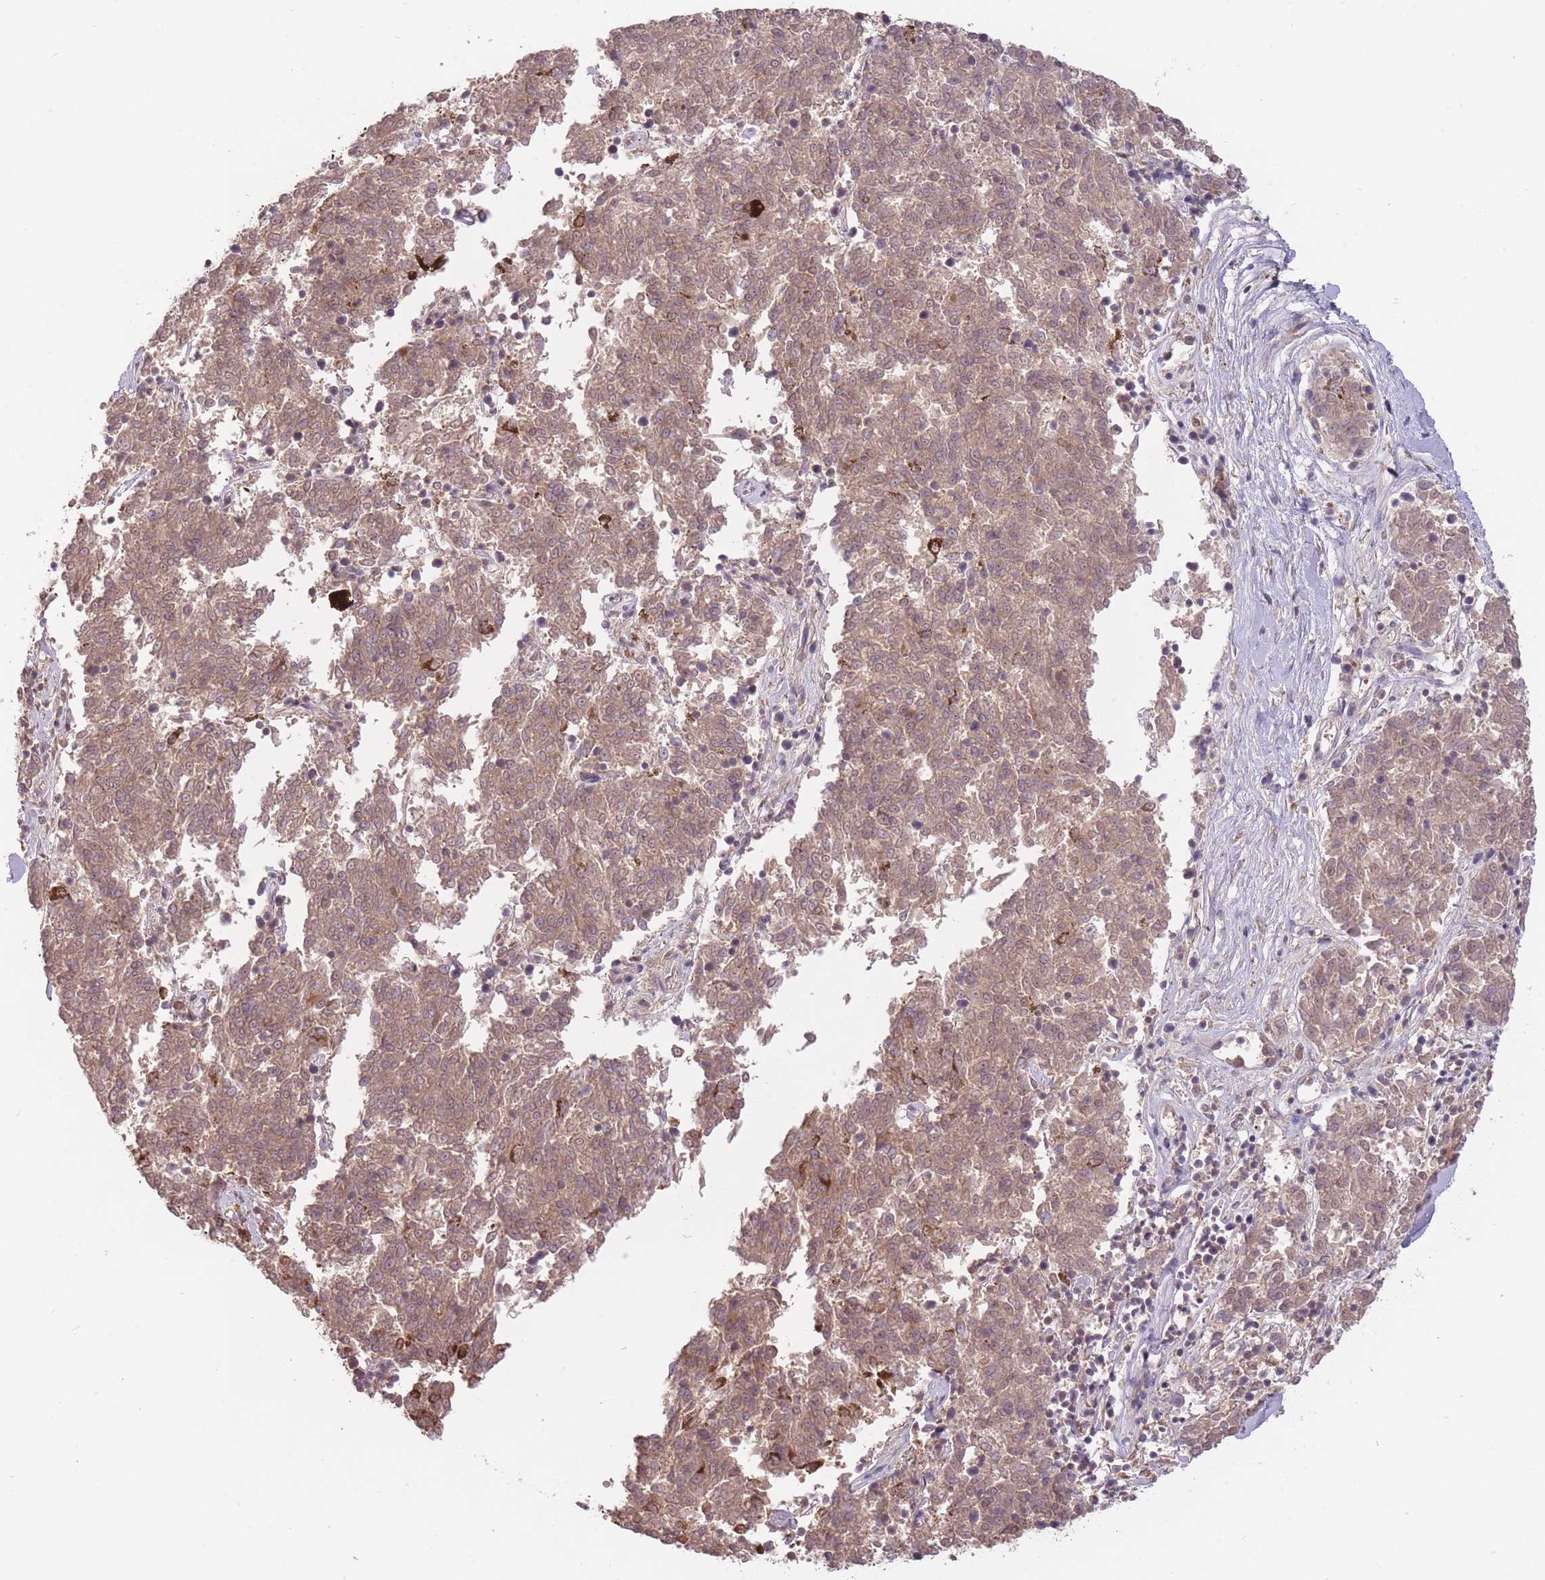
{"staining": {"intensity": "weak", "quantity": ">75%", "location": "cytoplasmic/membranous"}, "tissue": "melanoma", "cell_type": "Tumor cells", "image_type": "cancer", "snomed": [{"axis": "morphology", "description": "Malignant melanoma, NOS"}, {"axis": "topography", "description": "Skin"}], "caption": "This histopathology image displays immunohistochemistry (IHC) staining of human melanoma, with low weak cytoplasmic/membranous staining in approximately >75% of tumor cells.", "gene": "LRATD2", "patient": {"sex": "female", "age": 72}}